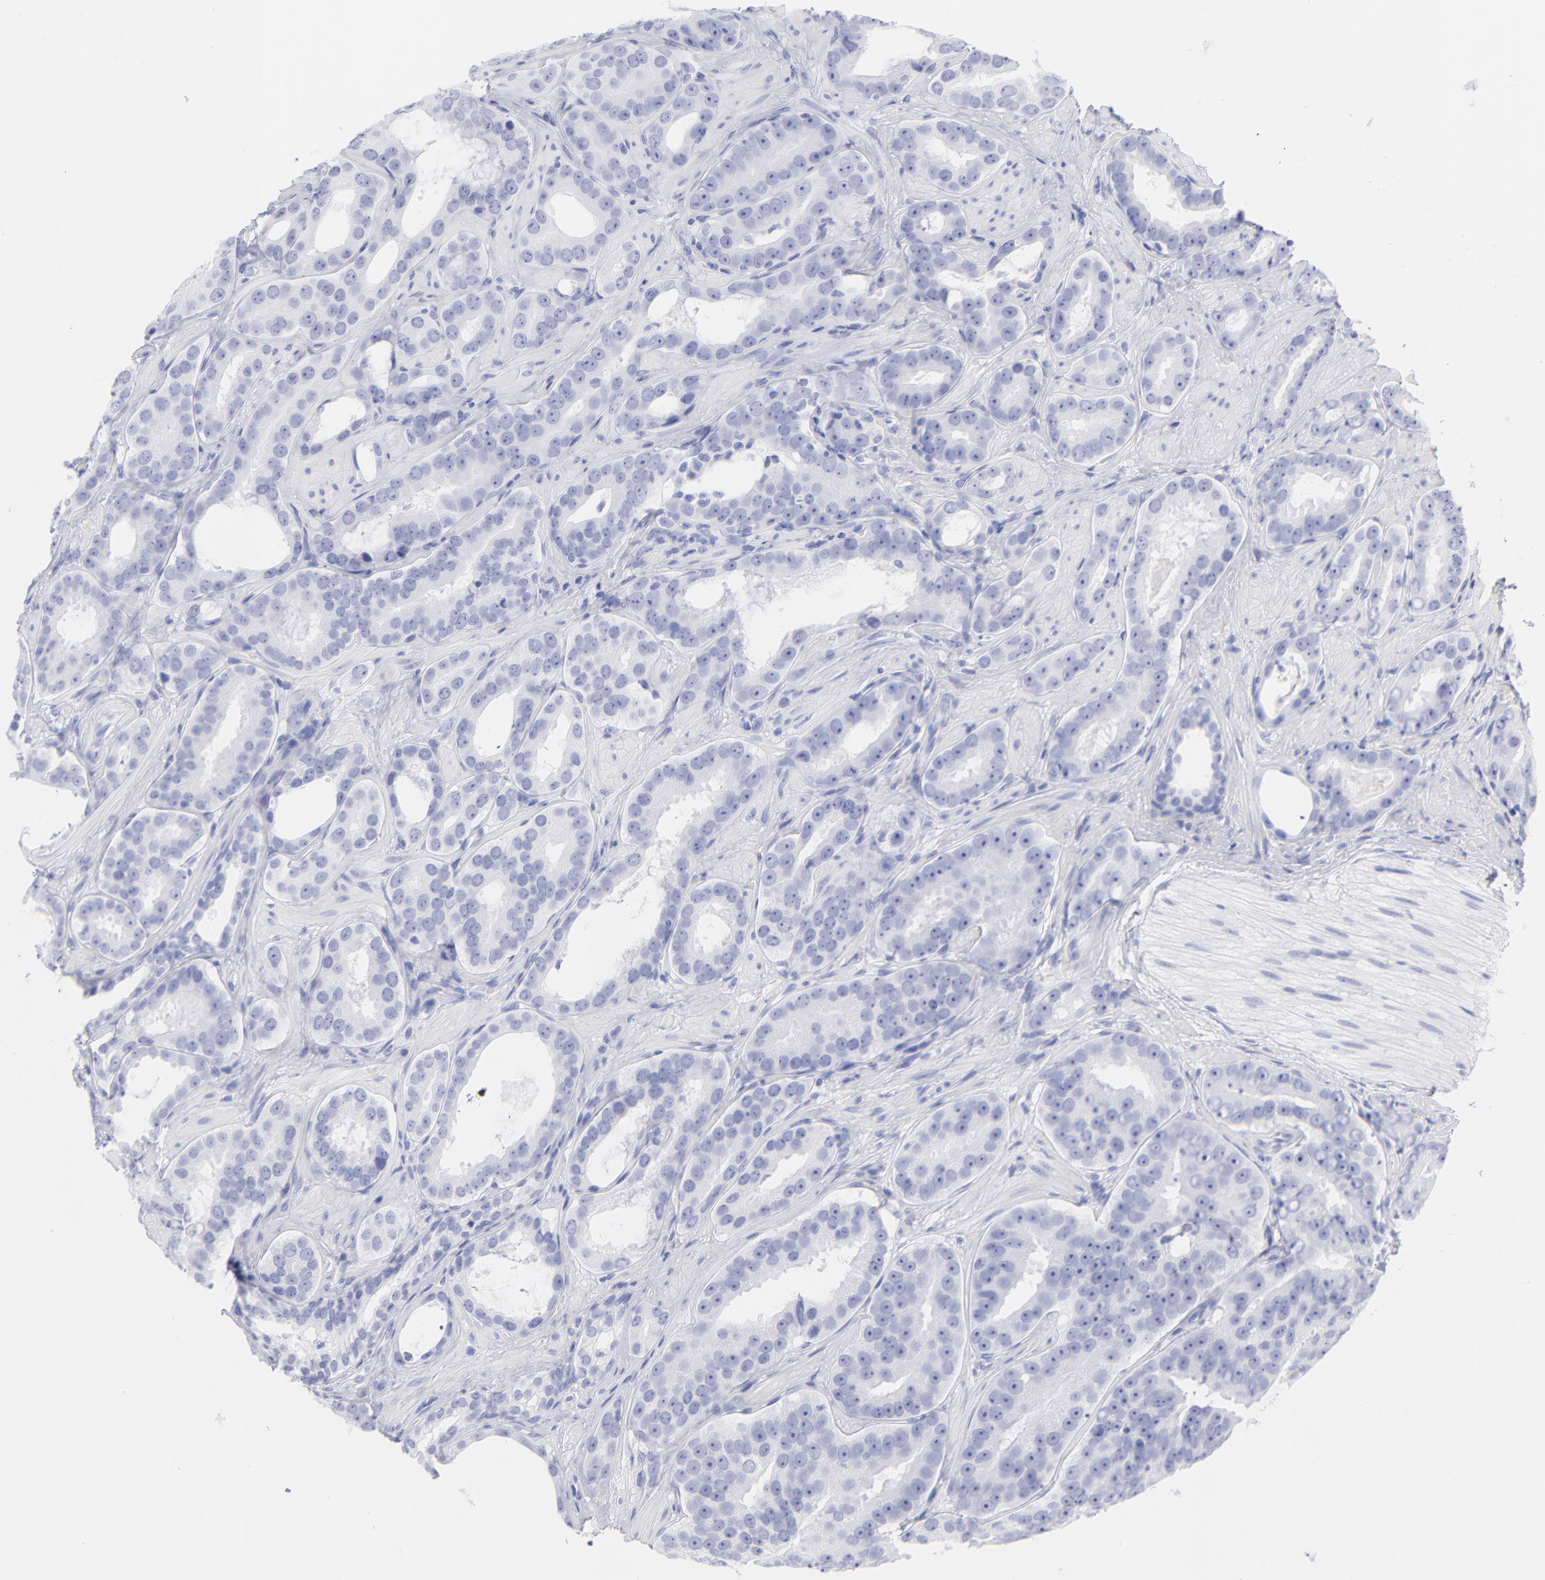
{"staining": {"intensity": "negative", "quantity": "none", "location": "none"}, "tissue": "prostate cancer", "cell_type": "Tumor cells", "image_type": "cancer", "snomed": [{"axis": "morphology", "description": "Adenocarcinoma, Low grade"}, {"axis": "topography", "description": "Prostate"}], "caption": "Immunohistochemical staining of prostate adenocarcinoma (low-grade) demonstrates no significant positivity in tumor cells. The staining was performed using DAB to visualize the protein expression in brown, while the nuclei were stained in blue with hematoxylin (Magnification: 20x).", "gene": "F13B", "patient": {"sex": "male", "age": 59}}